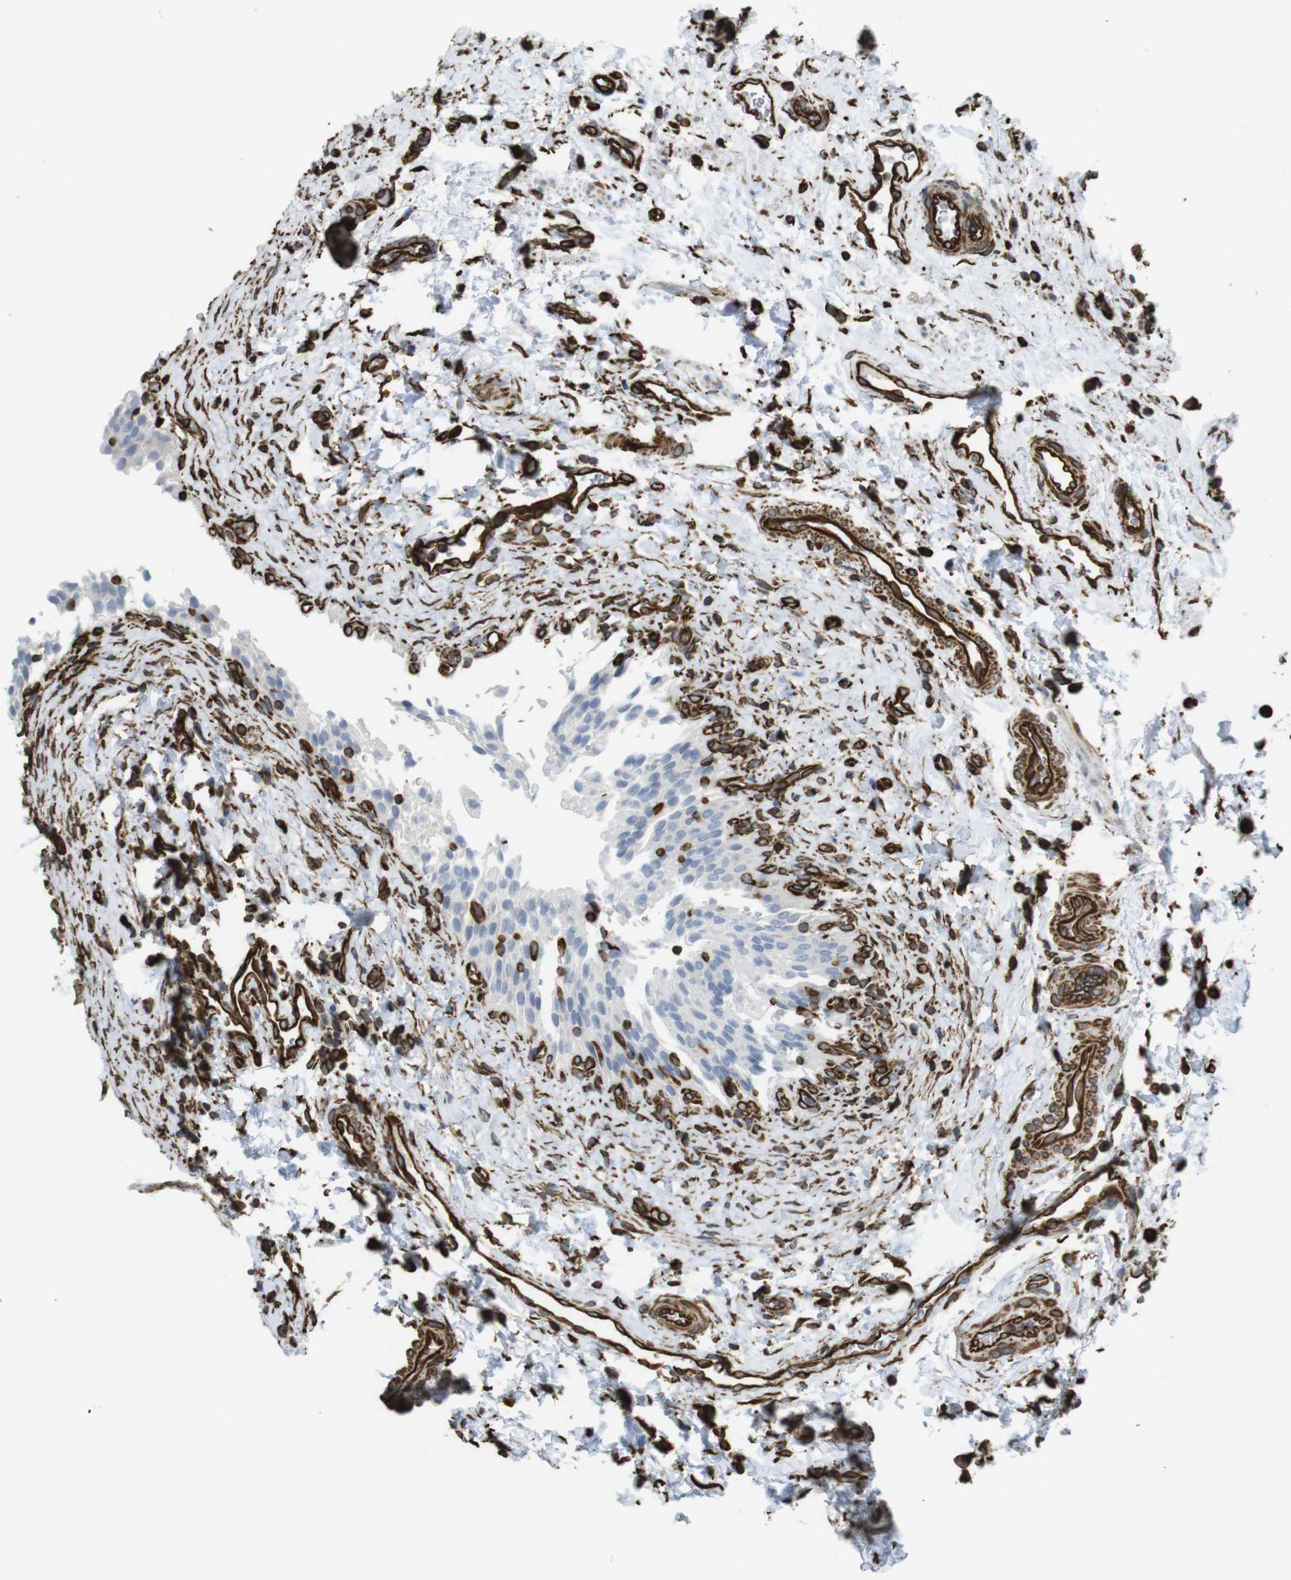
{"staining": {"intensity": "negative", "quantity": "none", "location": "none"}, "tissue": "urinary bladder", "cell_type": "Urothelial cells", "image_type": "normal", "snomed": [{"axis": "morphology", "description": "Normal tissue, NOS"}, {"axis": "topography", "description": "Urinary bladder"}], "caption": "Urothelial cells show no significant protein expression in unremarkable urinary bladder. The staining was performed using DAB (3,3'-diaminobenzidine) to visualize the protein expression in brown, while the nuclei were stained in blue with hematoxylin (Magnification: 20x).", "gene": "RALGPS1", "patient": {"sex": "male", "age": 51}}